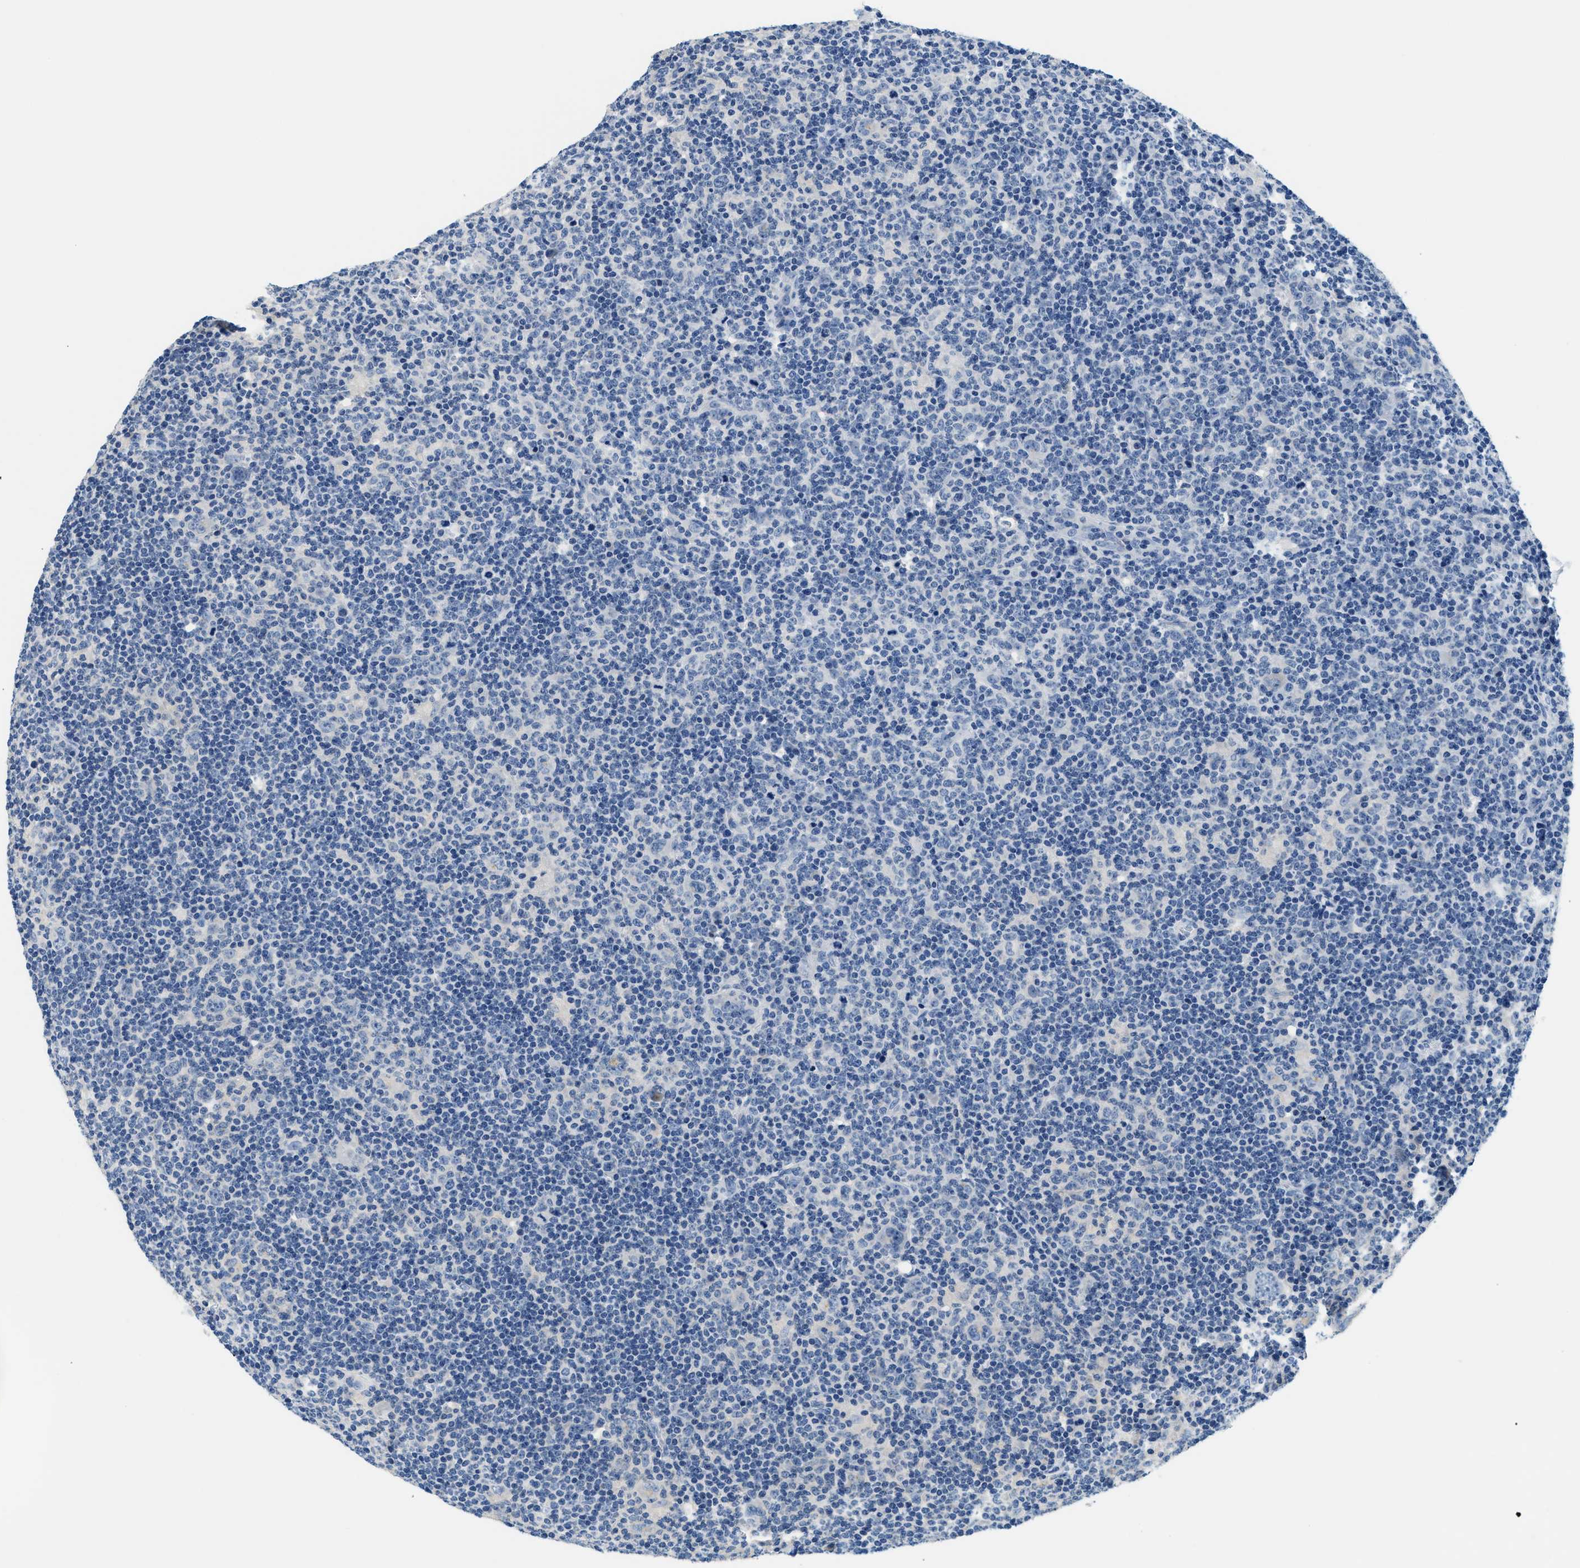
{"staining": {"intensity": "negative", "quantity": "none", "location": "none"}, "tissue": "lymphoma", "cell_type": "Tumor cells", "image_type": "cancer", "snomed": [{"axis": "morphology", "description": "Hodgkin's disease, NOS"}, {"axis": "topography", "description": "Lymph node"}], "caption": "The immunohistochemistry photomicrograph has no significant positivity in tumor cells of lymphoma tissue.", "gene": "SLC35E1", "patient": {"sex": "female", "age": 57}}